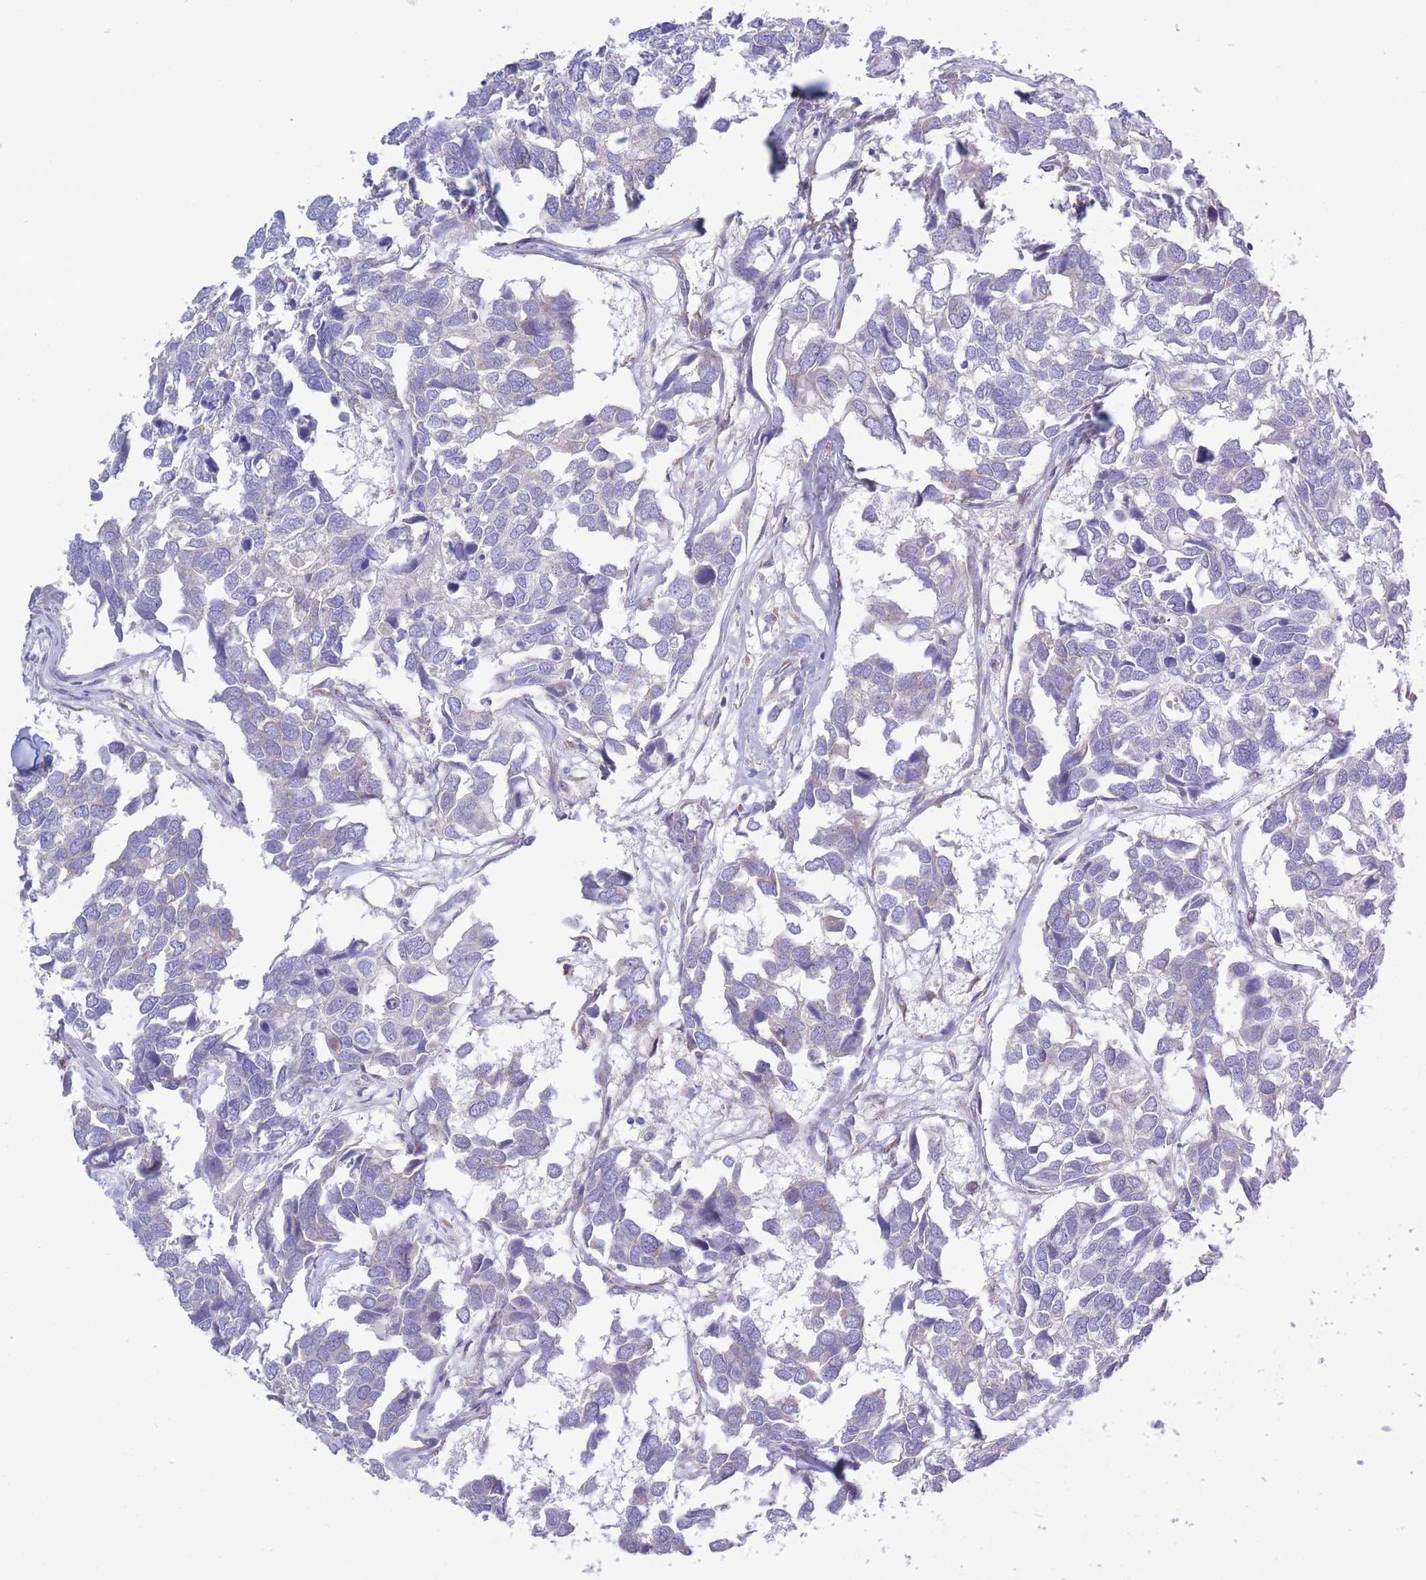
{"staining": {"intensity": "negative", "quantity": "none", "location": "none"}, "tissue": "breast cancer", "cell_type": "Tumor cells", "image_type": "cancer", "snomed": [{"axis": "morphology", "description": "Duct carcinoma"}, {"axis": "topography", "description": "Breast"}], "caption": "Tumor cells are negative for protein expression in human breast invasive ductal carcinoma.", "gene": "COPG2", "patient": {"sex": "female", "age": 83}}